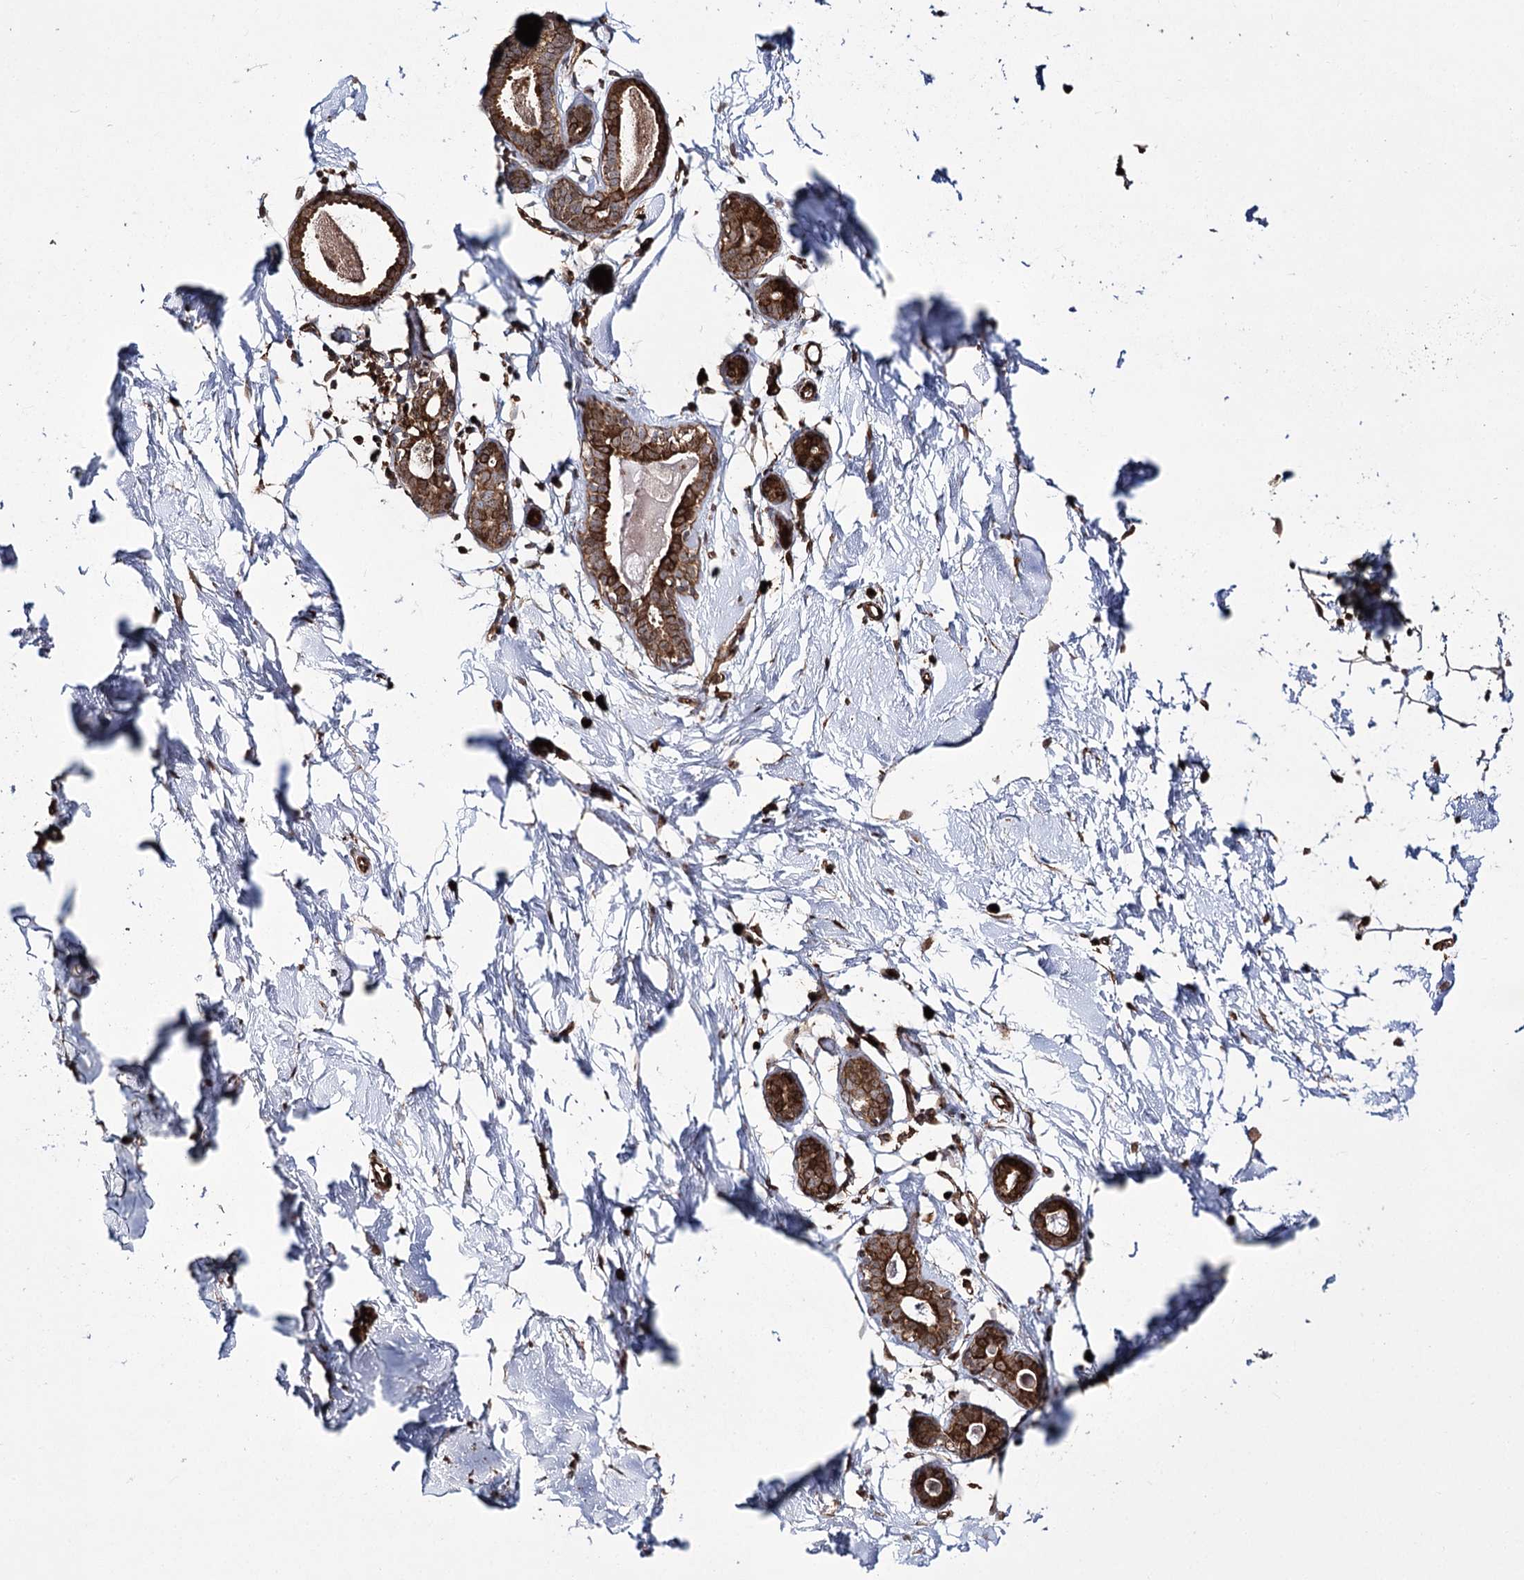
{"staining": {"intensity": "strong", "quantity": ">75%", "location": "cytoplasmic/membranous,nuclear"}, "tissue": "adipose tissue", "cell_type": "Adipocytes", "image_type": "normal", "snomed": [{"axis": "morphology", "description": "Normal tissue, NOS"}, {"axis": "topography", "description": "Breast"}], "caption": "Immunohistochemistry (DAB) staining of benign human adipose tissue exhibits strong cytoplasmic/membranous,nuclear protein positivity in approximately >75% of adipocytes. The staining was performed using DAB (3,3'-diaminobenzidine) to visualize the protein expression in brown, while the nuclei were stained in blue with hematoxylin (Magnification: 20x).", "gene": "FANCL", "patient": {"sex": "female", "age": 23}}